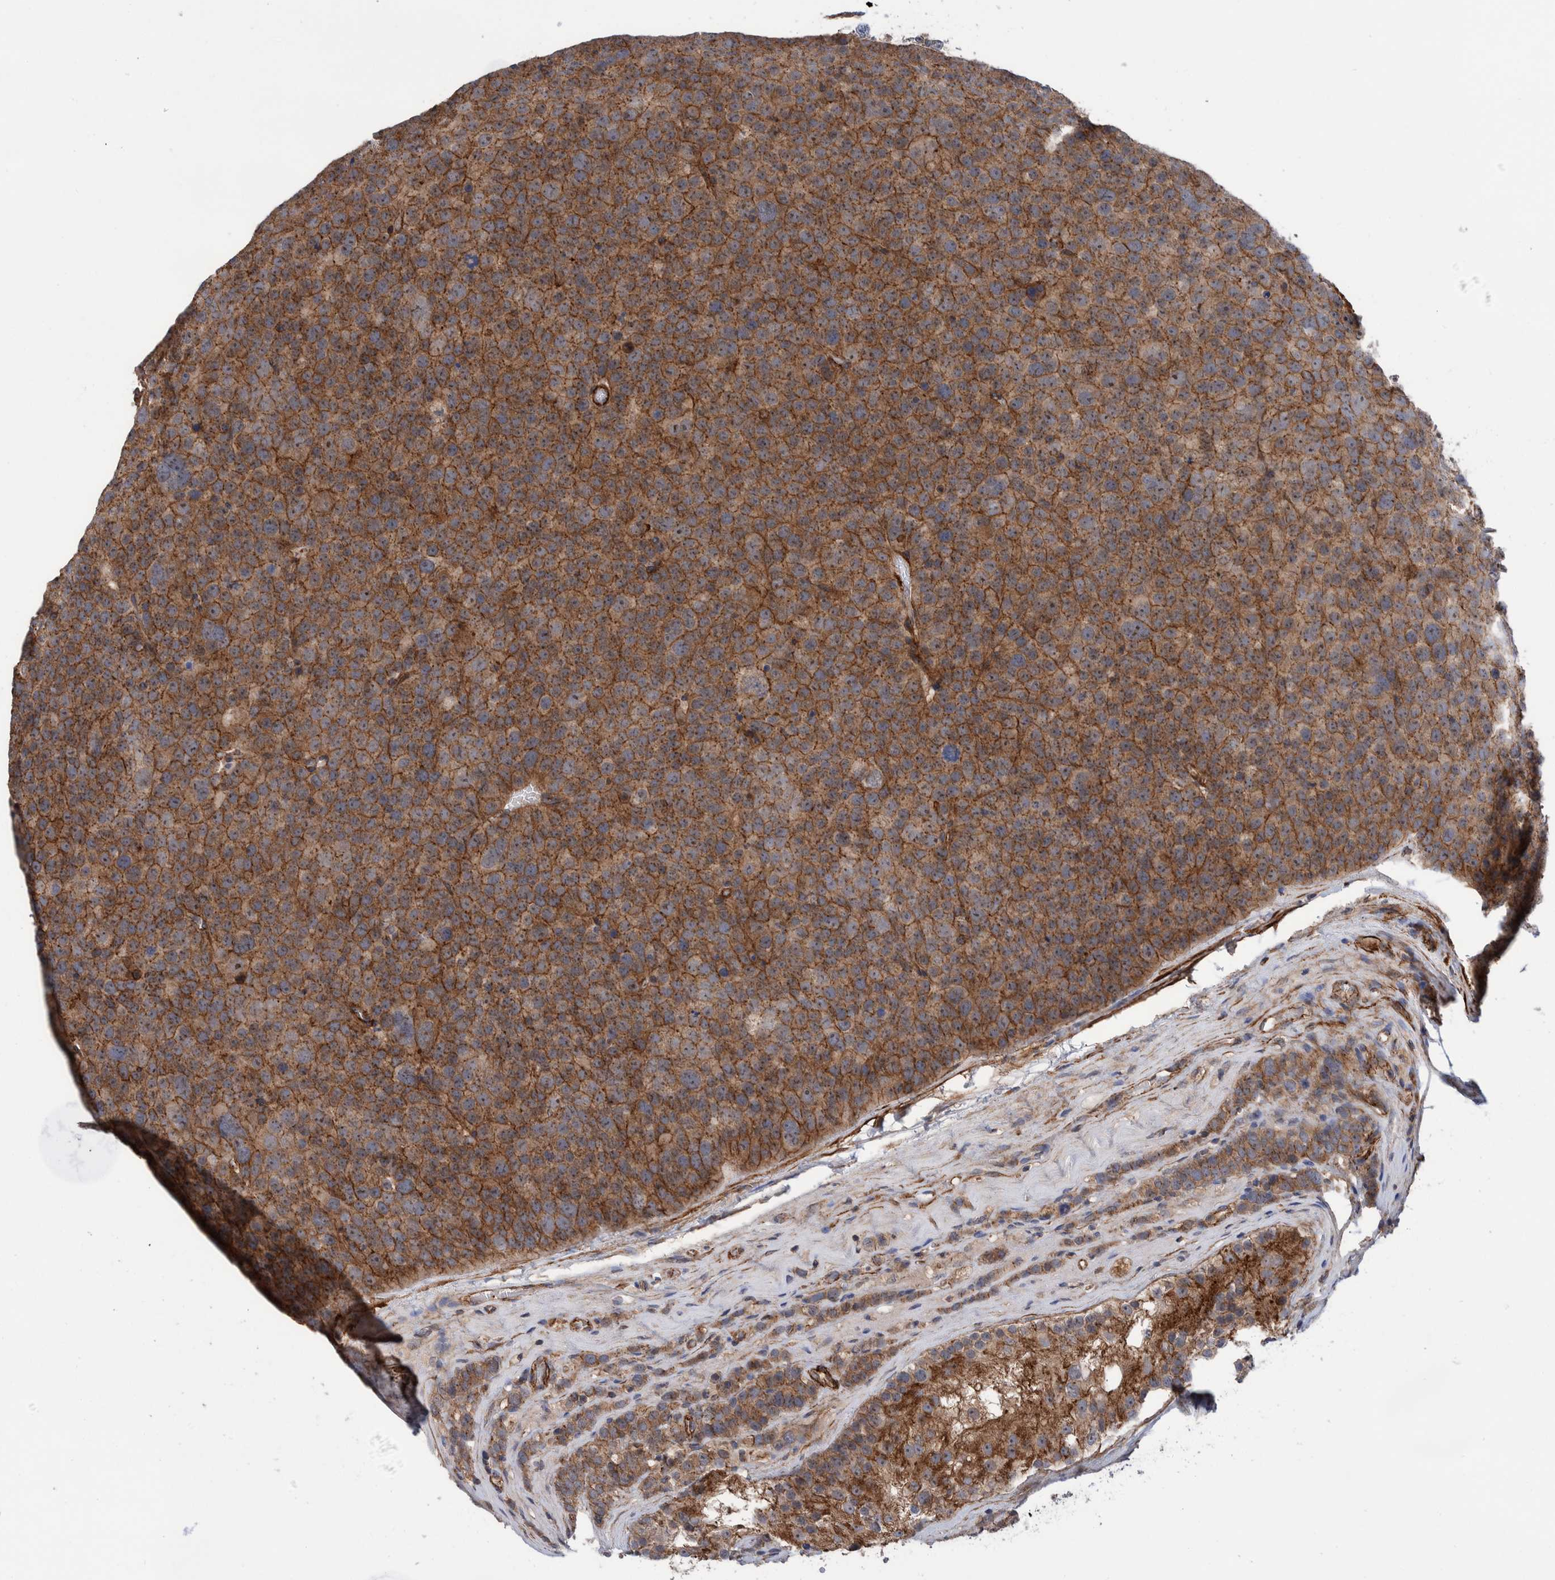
{"staining": {"intensity": "moderate", "quantity": "25%-75%", "location": "cytoplasmic/membranous"}, "tissue": "testis cancer", "cell_type": "Tumor cells", "image_type": "cancer", "snomed": [{"axis": "morphology", "description": "Seminoma, NOS"}, {"axis": "topography", "description": "Testis"}], "caption": "This micrograph displays IHC staining of human testis cancer (seminoma), with medium moderate cytoplasmic/membranous positivity in approximately 25%-75% of tumor cells.", "gene": "SLC25A10", "patient": {"sex": "male", "age": 71}}